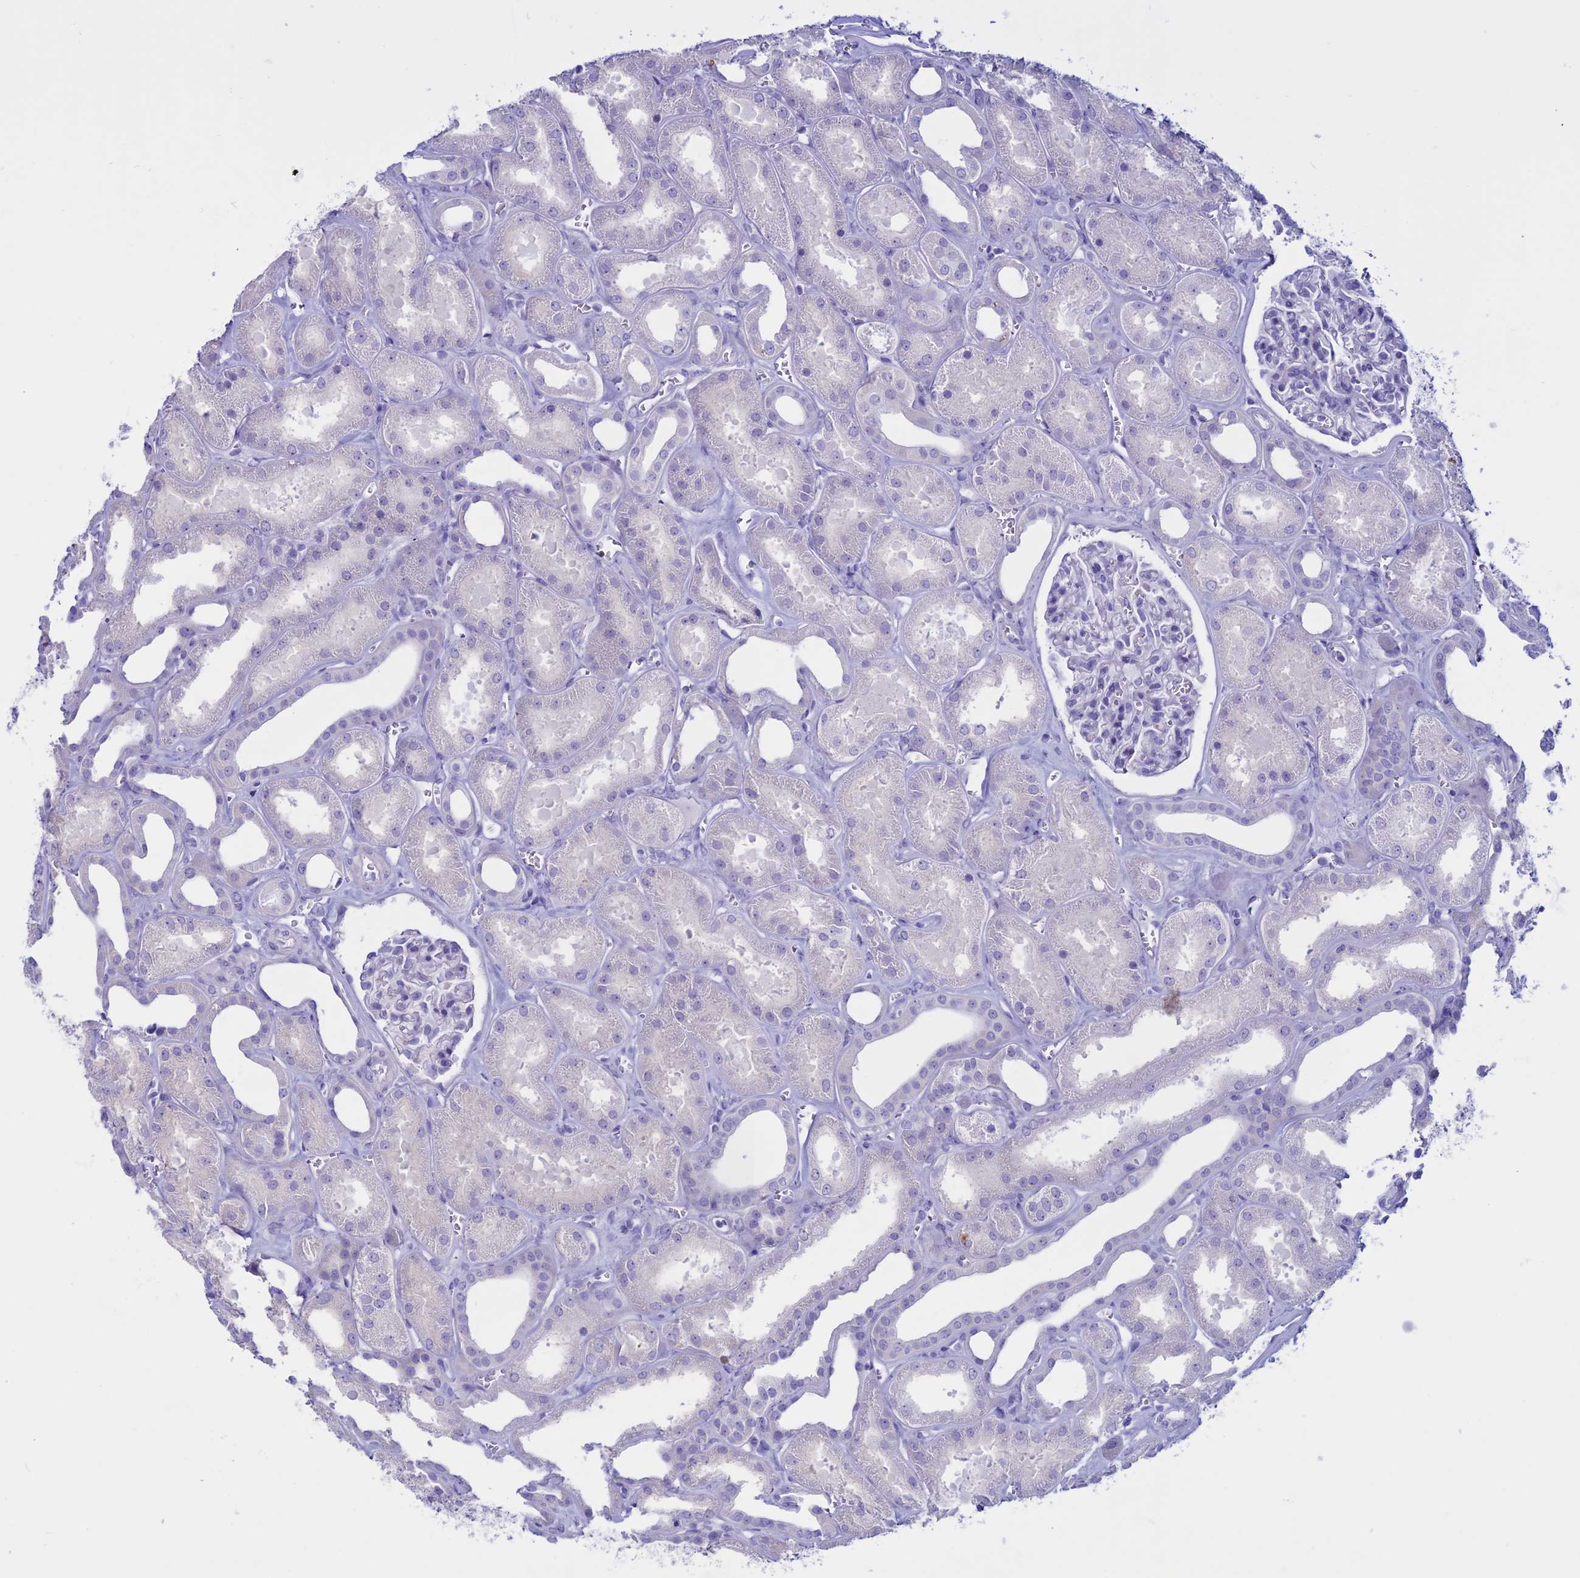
{"staining": {"intensity": "negative", "quantity": "none", "location": "none"}, "tissue": "kidney", "cell_type": "Cells in glomeruli", "image_type": "normal", "snomed": [{"axis": "morphology", "description": "Normal tissue, NOS"}, {"axis": "morphology", "description": "Adenocarcinoma, NOS"}, {"axis": "topography", "description": "Kidney"}], "caption": "Immunohistochemistry (IHC) micrograph of benign human kidney stained for a protein (brown), which demonstrates no positivity in cells in glomeruli. (DAB (3,3'-diaminobenzidine) immunohistochemistry visualized using brightfield microscopy, high magnification).", "gene": "CLEC2L", "patient": {"sex": "female", "age": 68}}